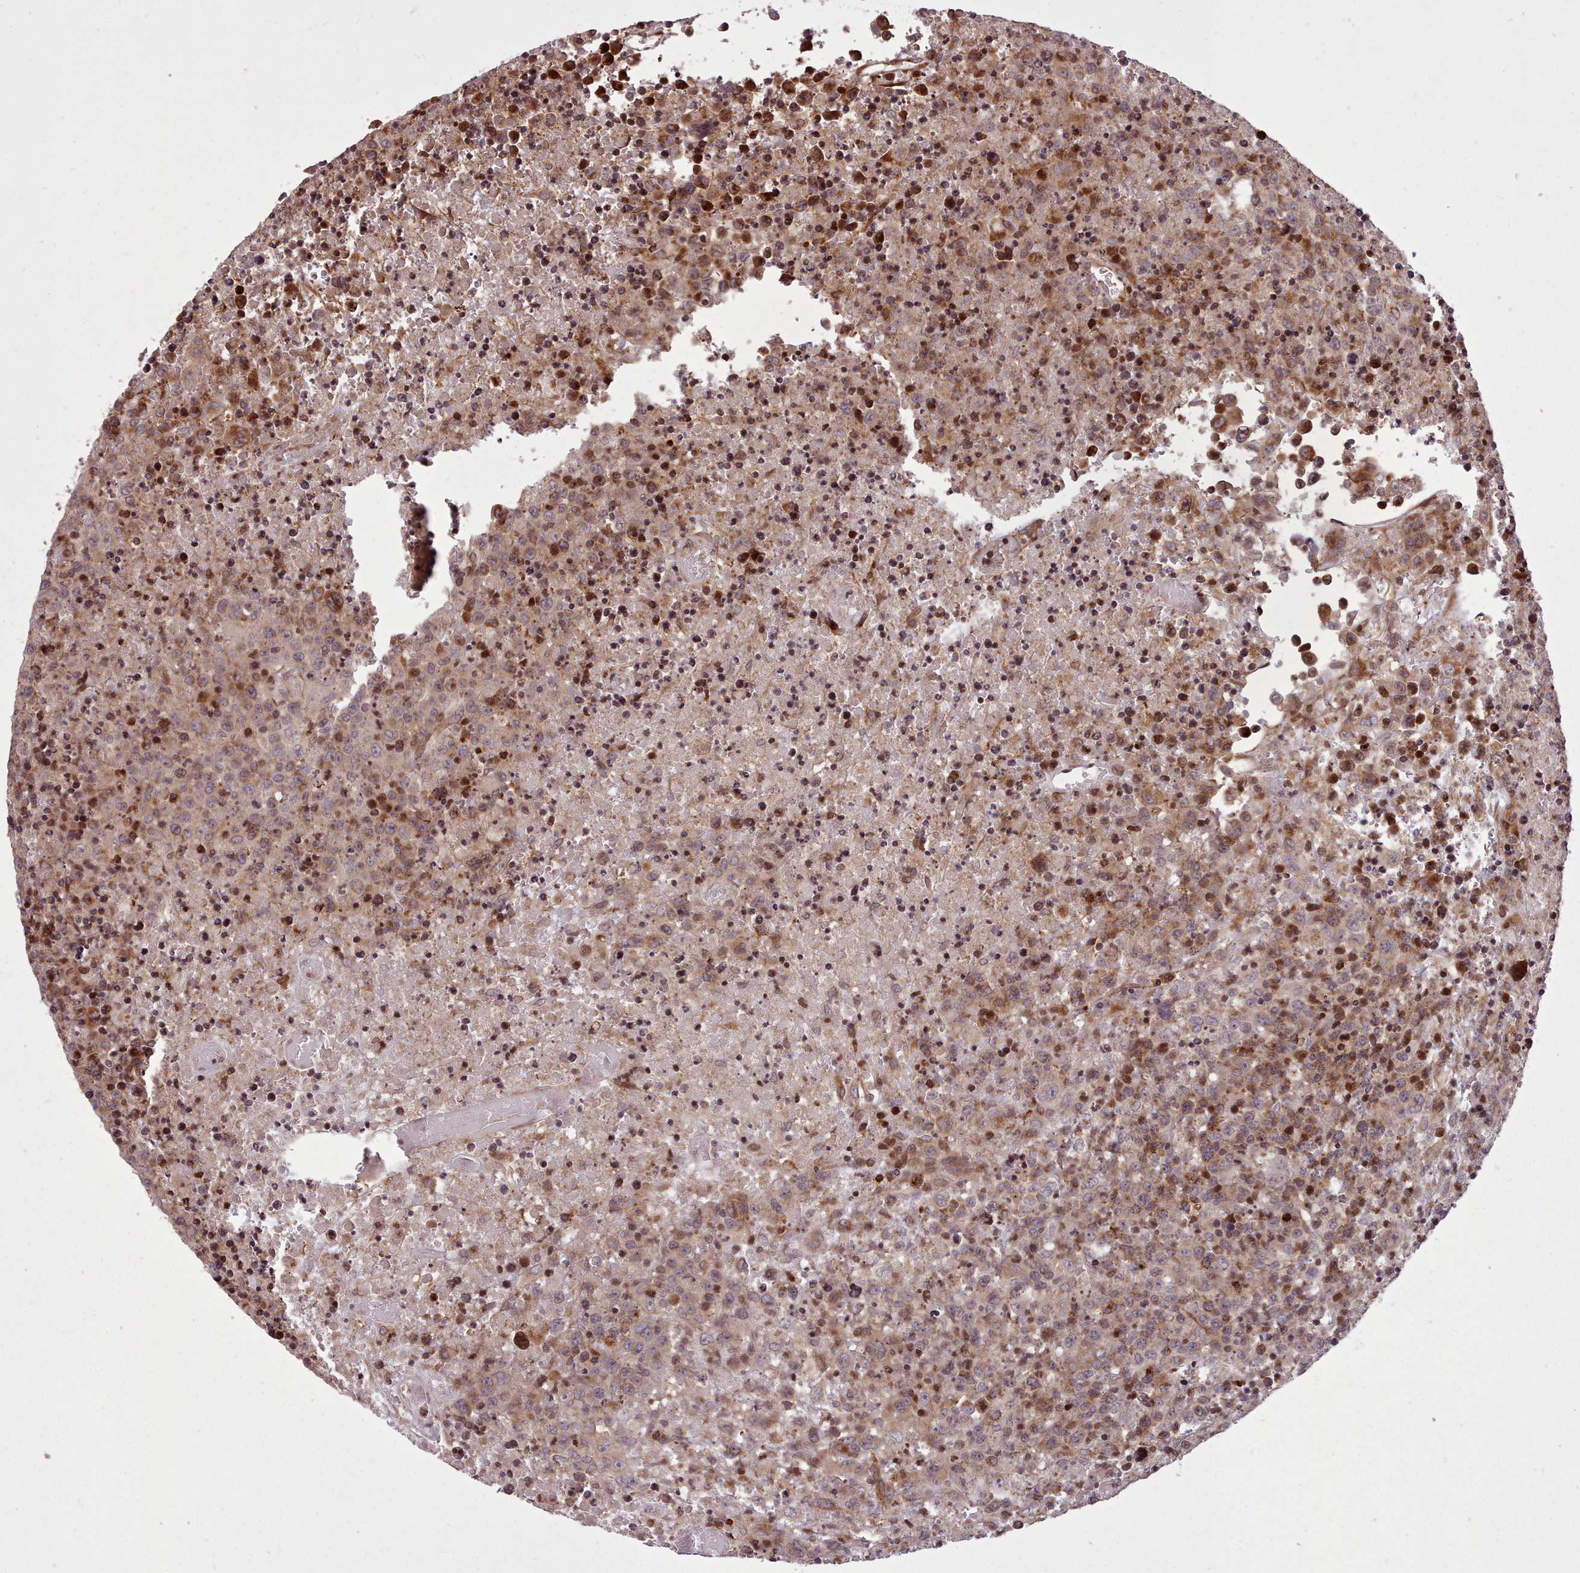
{"staining": {"intensity": "strong", "quantity": "25%-75%", "location": "cytoplasmic/membranous,nuclear"}, "tissue": "lymphoma", "cell_type": "Tumor cells", "image_type": "cancer", "snomed": [{"axis": "morphology", "description": "Malignant lymphoma, non-Hodgkin's type, High grade"}, {"axis": "topography", "description": "Lymph node"}], "caption": "Malignant lymphoma, non-Hodgkin's type (high-grade) tissue demonstrates strong cytoplasmic/membranous and nuclear expression in about 25%-75% of tumor cells", "gene": "NLRP7", "patient": {"sex": "male", "age": 16}}